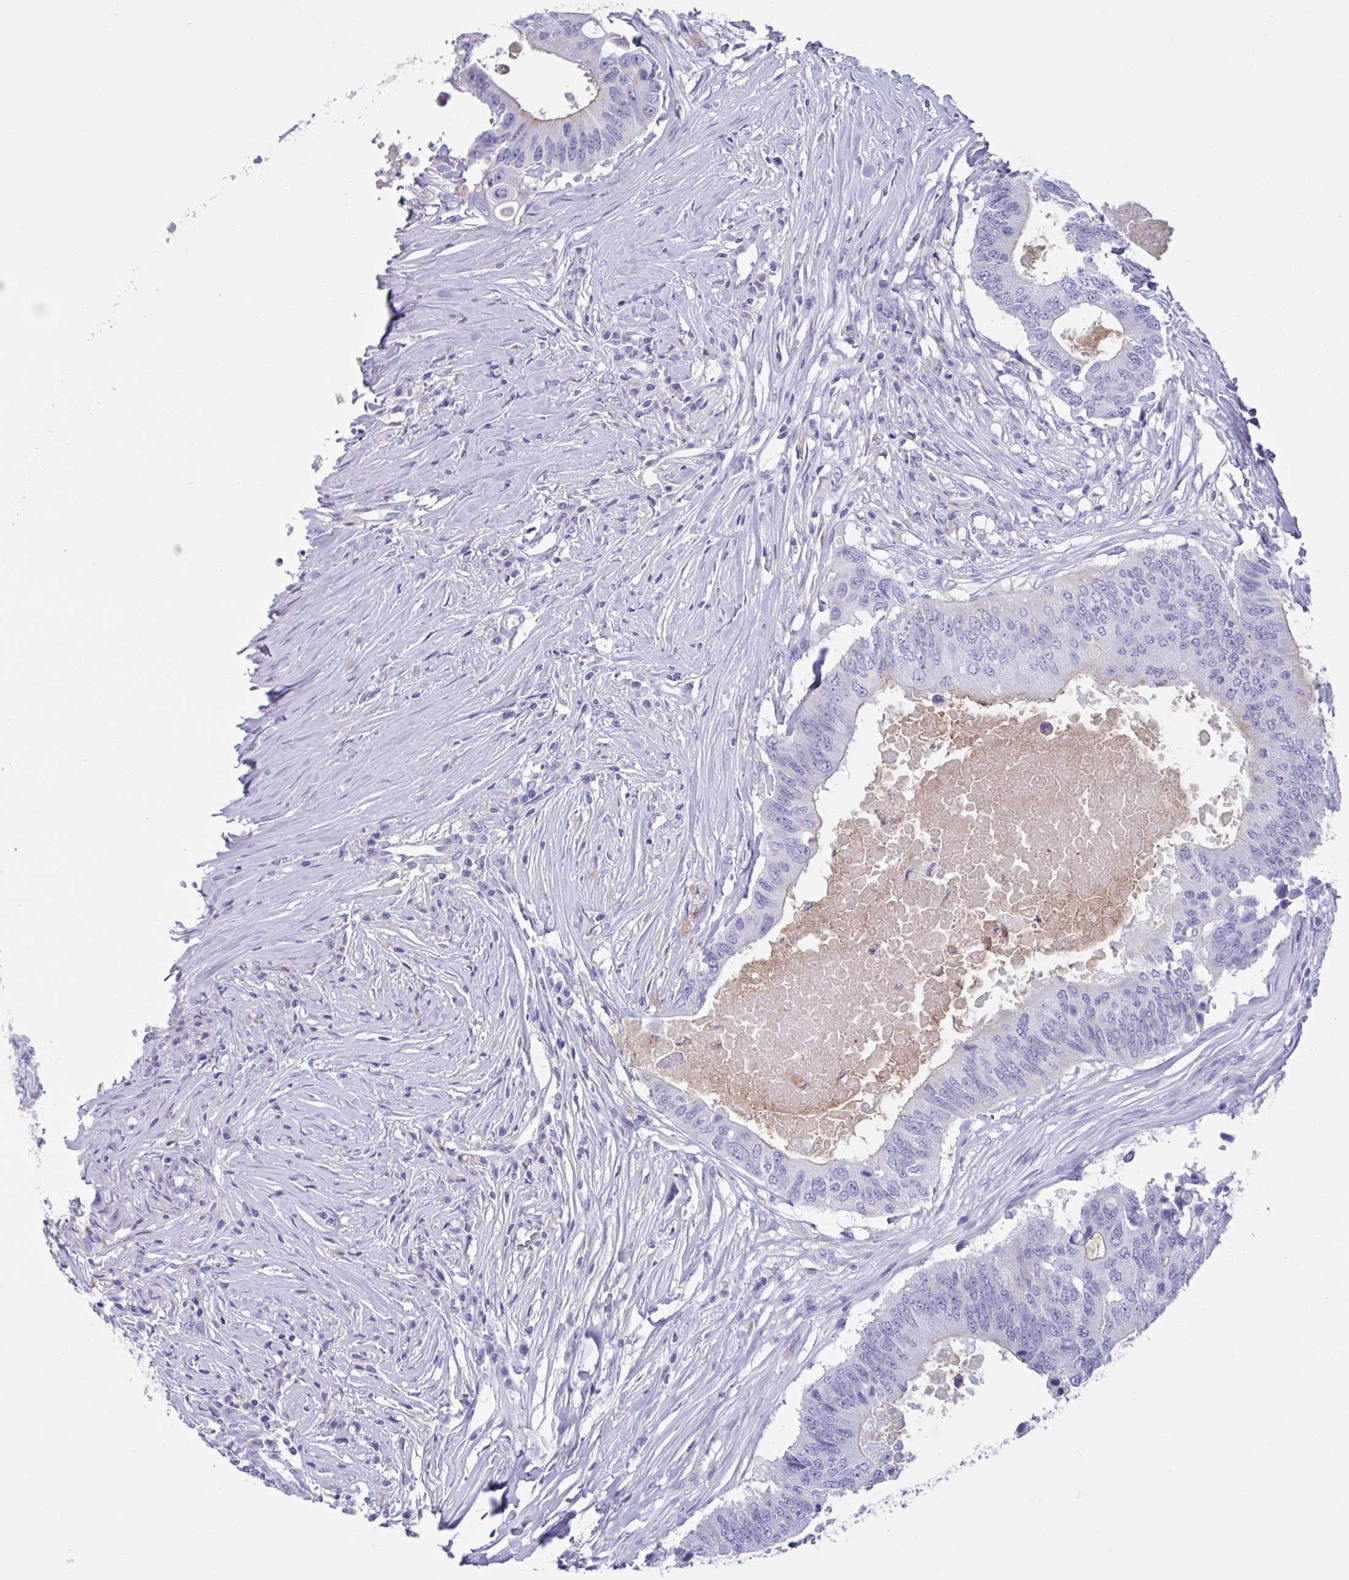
{"staining": {"intensity": "negative", "quantity": "none", "location": "none"}, "tissue": "colorectal cancer", "cell_type": "Tumor cells", "image_type": "cancer", "snomed": [{"axis": "morphology", "description": "Adenocarcinoma, NOS"}, {"axis": "topography", "description": "Colon"}], "caption": "Human colorectal cancer stained for a protein using IHC reveals no positivity in tumor cells.", "gene": "RPL22L1", "patient": {"sex": "male", "age": 71}}